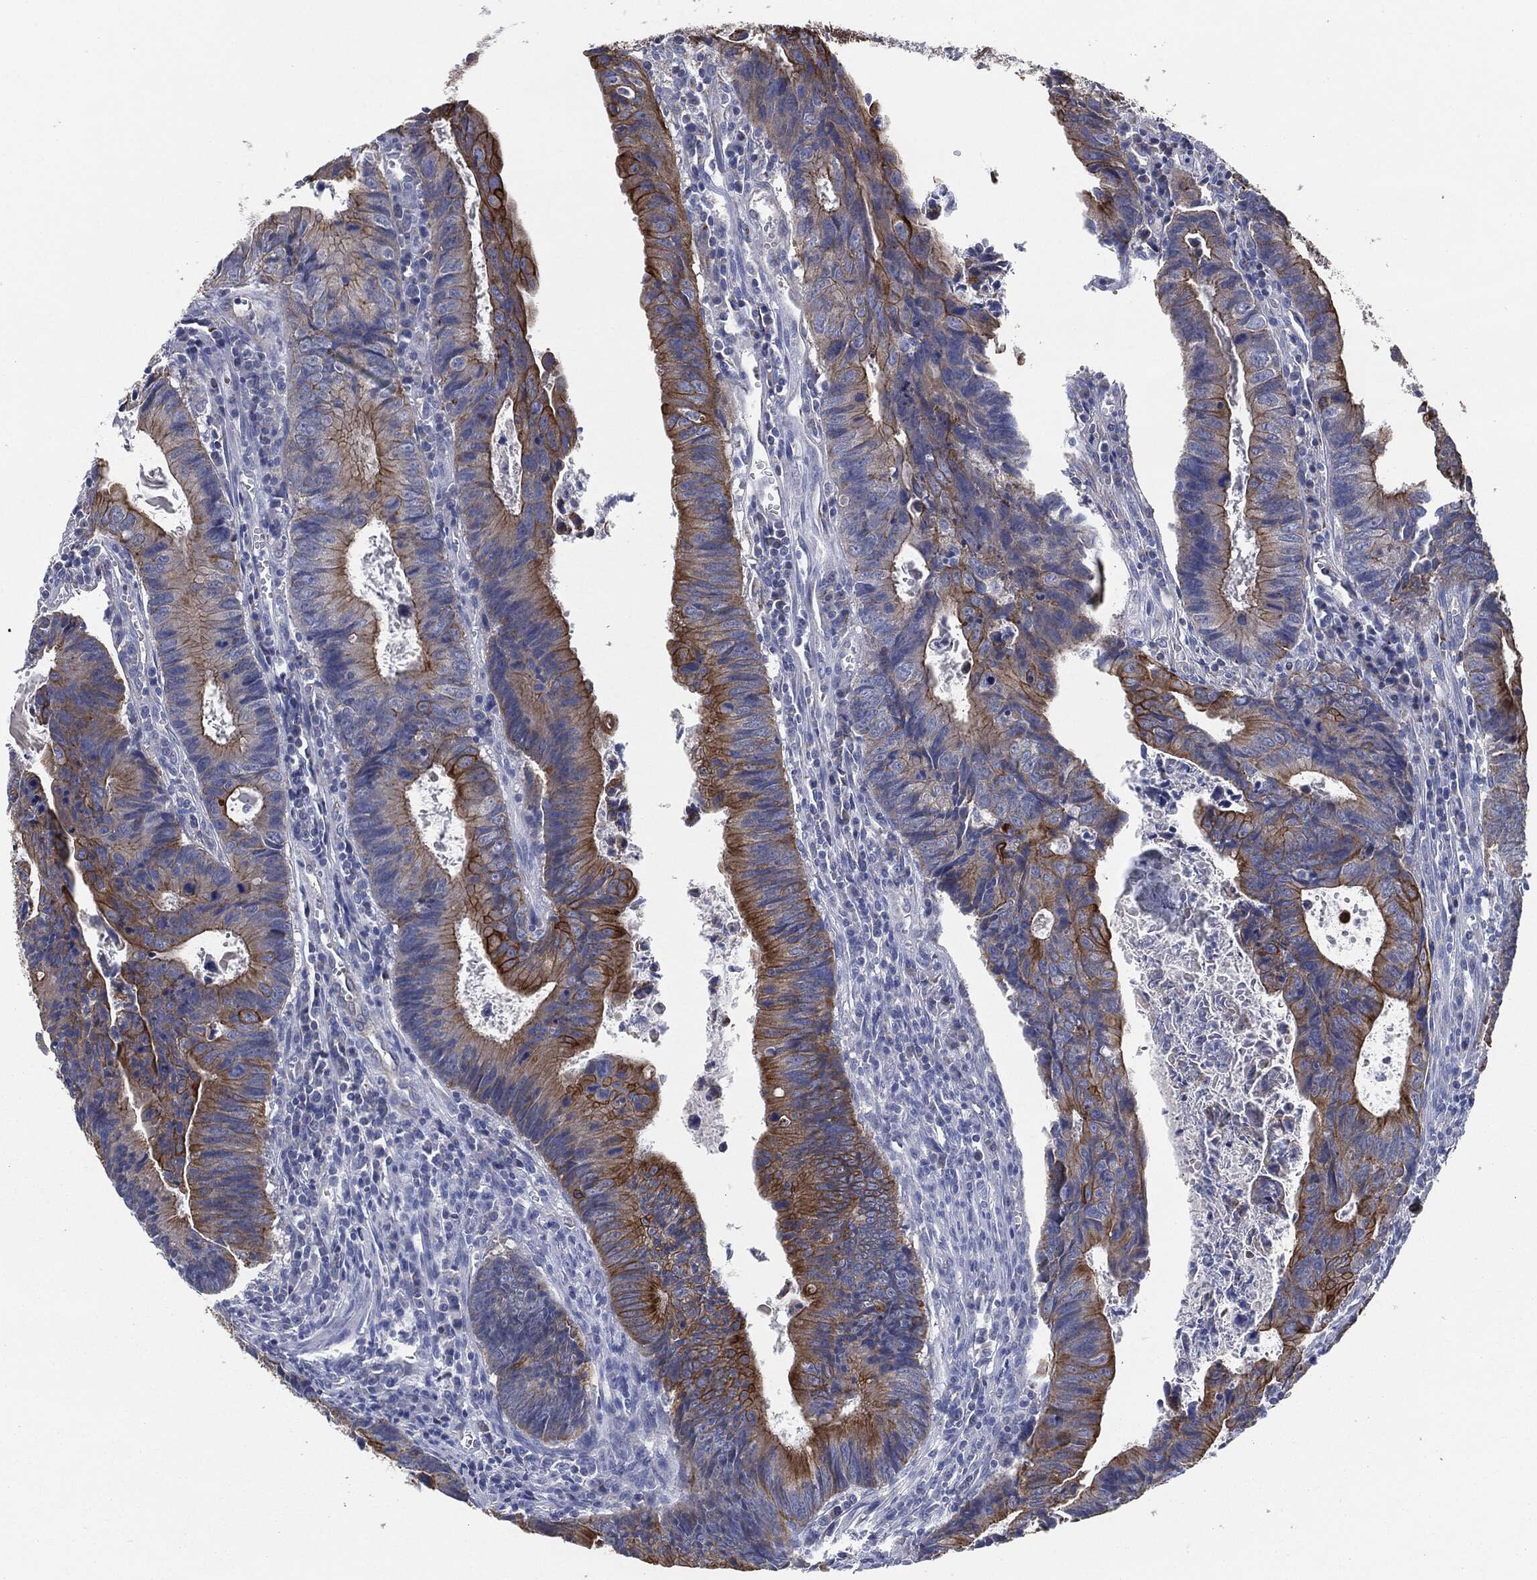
{"staining": {"intensity": "strong", "quantity": "25%-75%", "location": "cytoplasmic/membranous"}, "tissue": "colorectal cancer", "cell_type": "Tumor cells", "image_type": "cancer", "snomed": [{"axis": "morphology", "description": "Adenocarcinoma, NOS"}, {"axis": "topography", "description": "Colon"}], "caption": "Human adenocarcinoma (colorectal) stained with a brown dye shows strong cytoplasmic/membranous positive positivity in approximately 25%-75% of tumor cells.", "gene": "SHROOM2", "patient": {"sex": "female", "age": 87}}